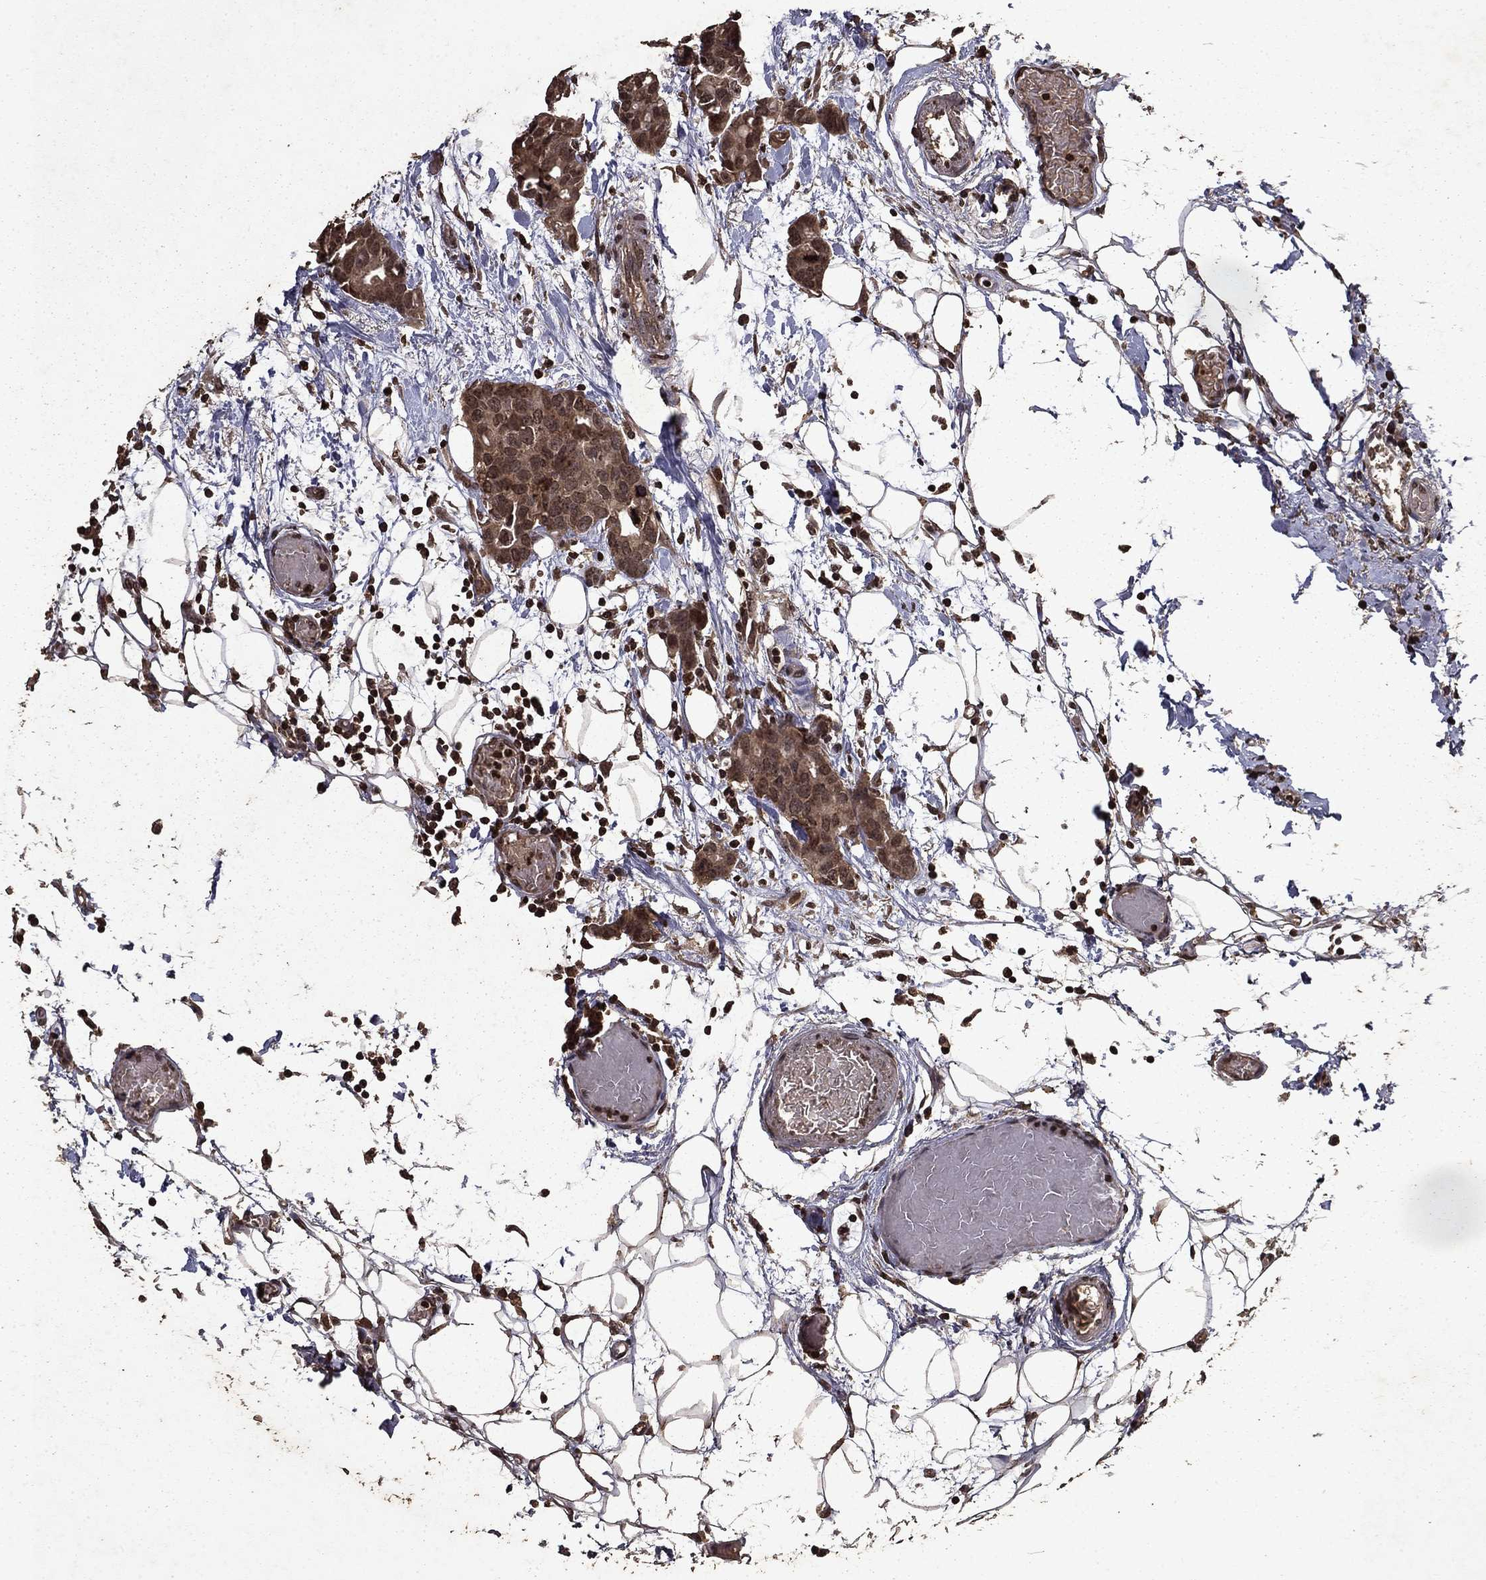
{"staining": {"intensity": "moderate", "quantity": ">75%", "location": "cytoplasmic/membranous"}, "tissue": "breast cancer", "cell_type": "Tumor cells", "image_type": "cancer", "snomed": [{"axis": "morphology", "description": "Duct carcinoma"}, {"axis": "topography", "description": "Breast"}], "caption": "Immunohistochemistry (DAB (3,3'-diaminobenzidine)) staining of breast cancer (intraductal carcinoma) displays moderate cytoplasmic/membranous protein expression in approximately >75% of tumor cells. The staining was performed using DAB to visualize the protein expression in brown, while the nuclei were stained in blue with hematoxylin (Magnification: 20x).", "gene": "PIN4", "patient": {"sex": "female", "age": 83}}